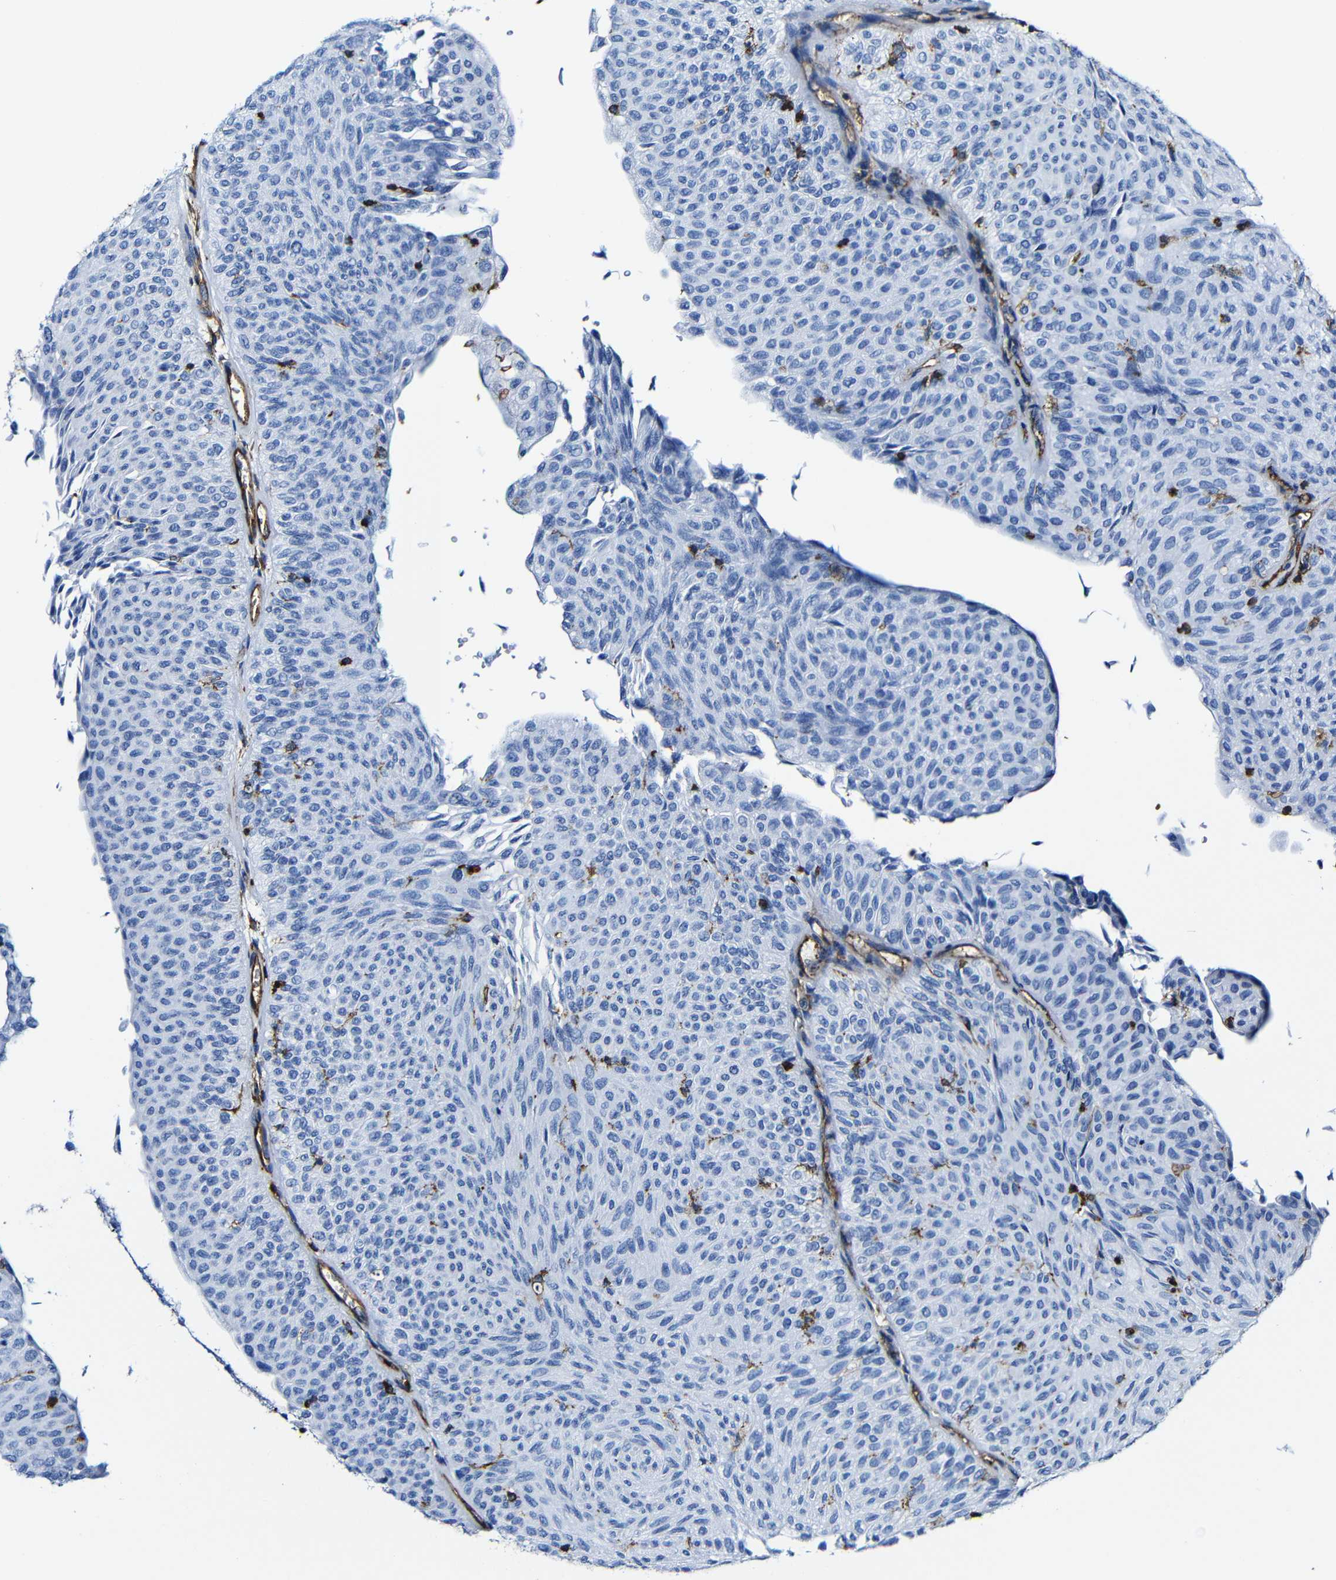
{"staining": {"intensity": "negative", "quantity": "none", "location": "none"}, "tissue": "urothelial cancer", "cell_type": "Tumor cells", "image_type": "cancer", "snomed": [{"axis": "morphology", "description": "Urothelial carcinoma, Low grade"}, {"axis": "topography", "description": "Urinary bladder"}], "caption": "Tumor cells show no significant positivity in low-grade urothelial carcinoma.", "gene": "MSN", "patient": {"sex": "male", "age": 78}}